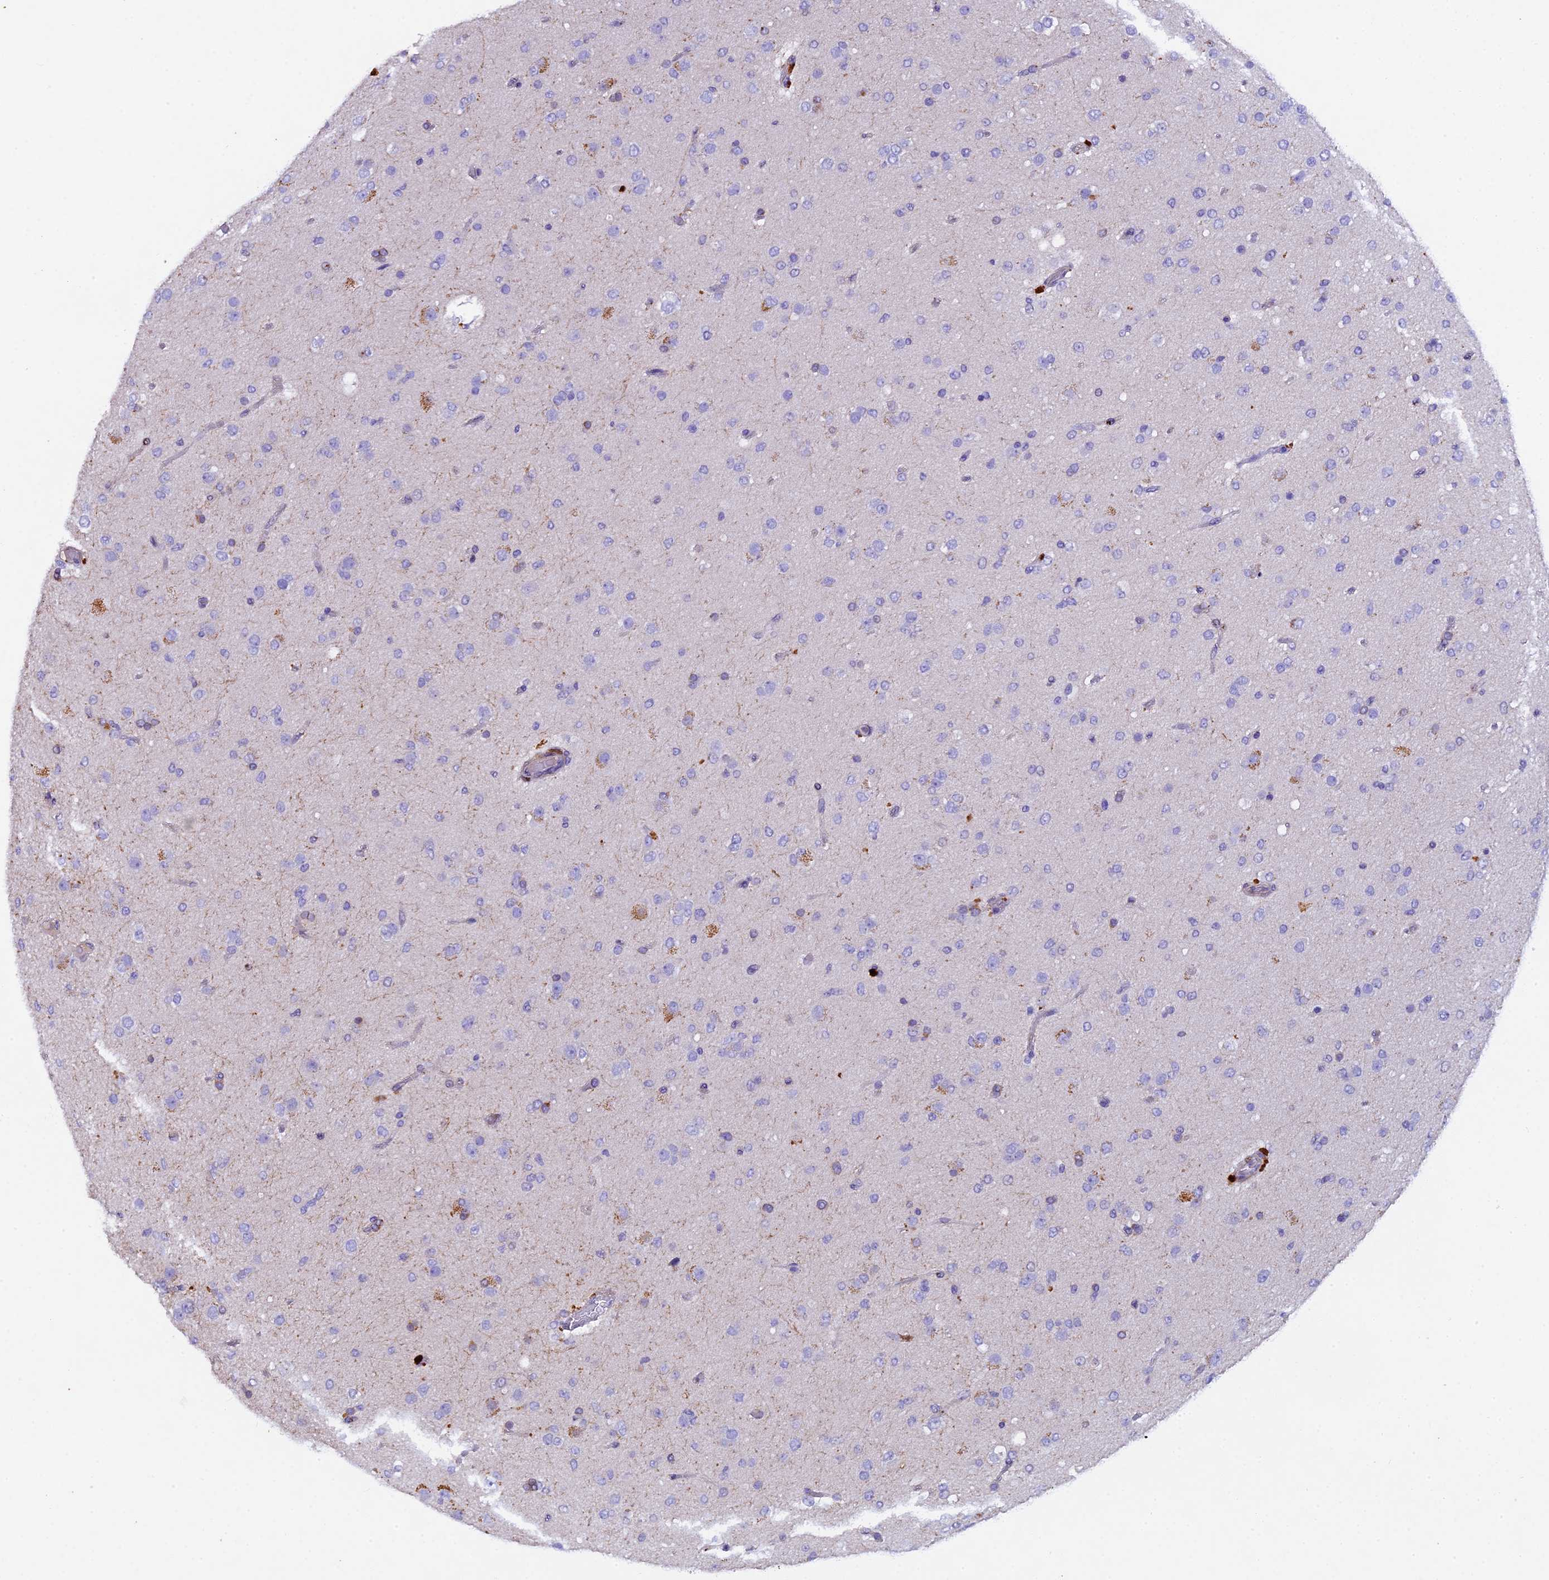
{"staining": {"intensity": "negative", "quantity": "none", "location": "none"}, "tissue": "glioma", "cell_type": "Tumor cells", "image_type": "cancer", "snomed": [{"axis": "morphology", "description": "Glioma, malignant, Low grade"}, {"axis": "topography", "description": "Brain"}], "caption": "High magnification brightfield microscopy of malignant low-grade glioma stained with DAB (brown) and counterstained with hematoxylin (blue): tumor cells show no significant positivity.", "gene": "TGDS", "patient": {"sex": "male", "age": 65}}